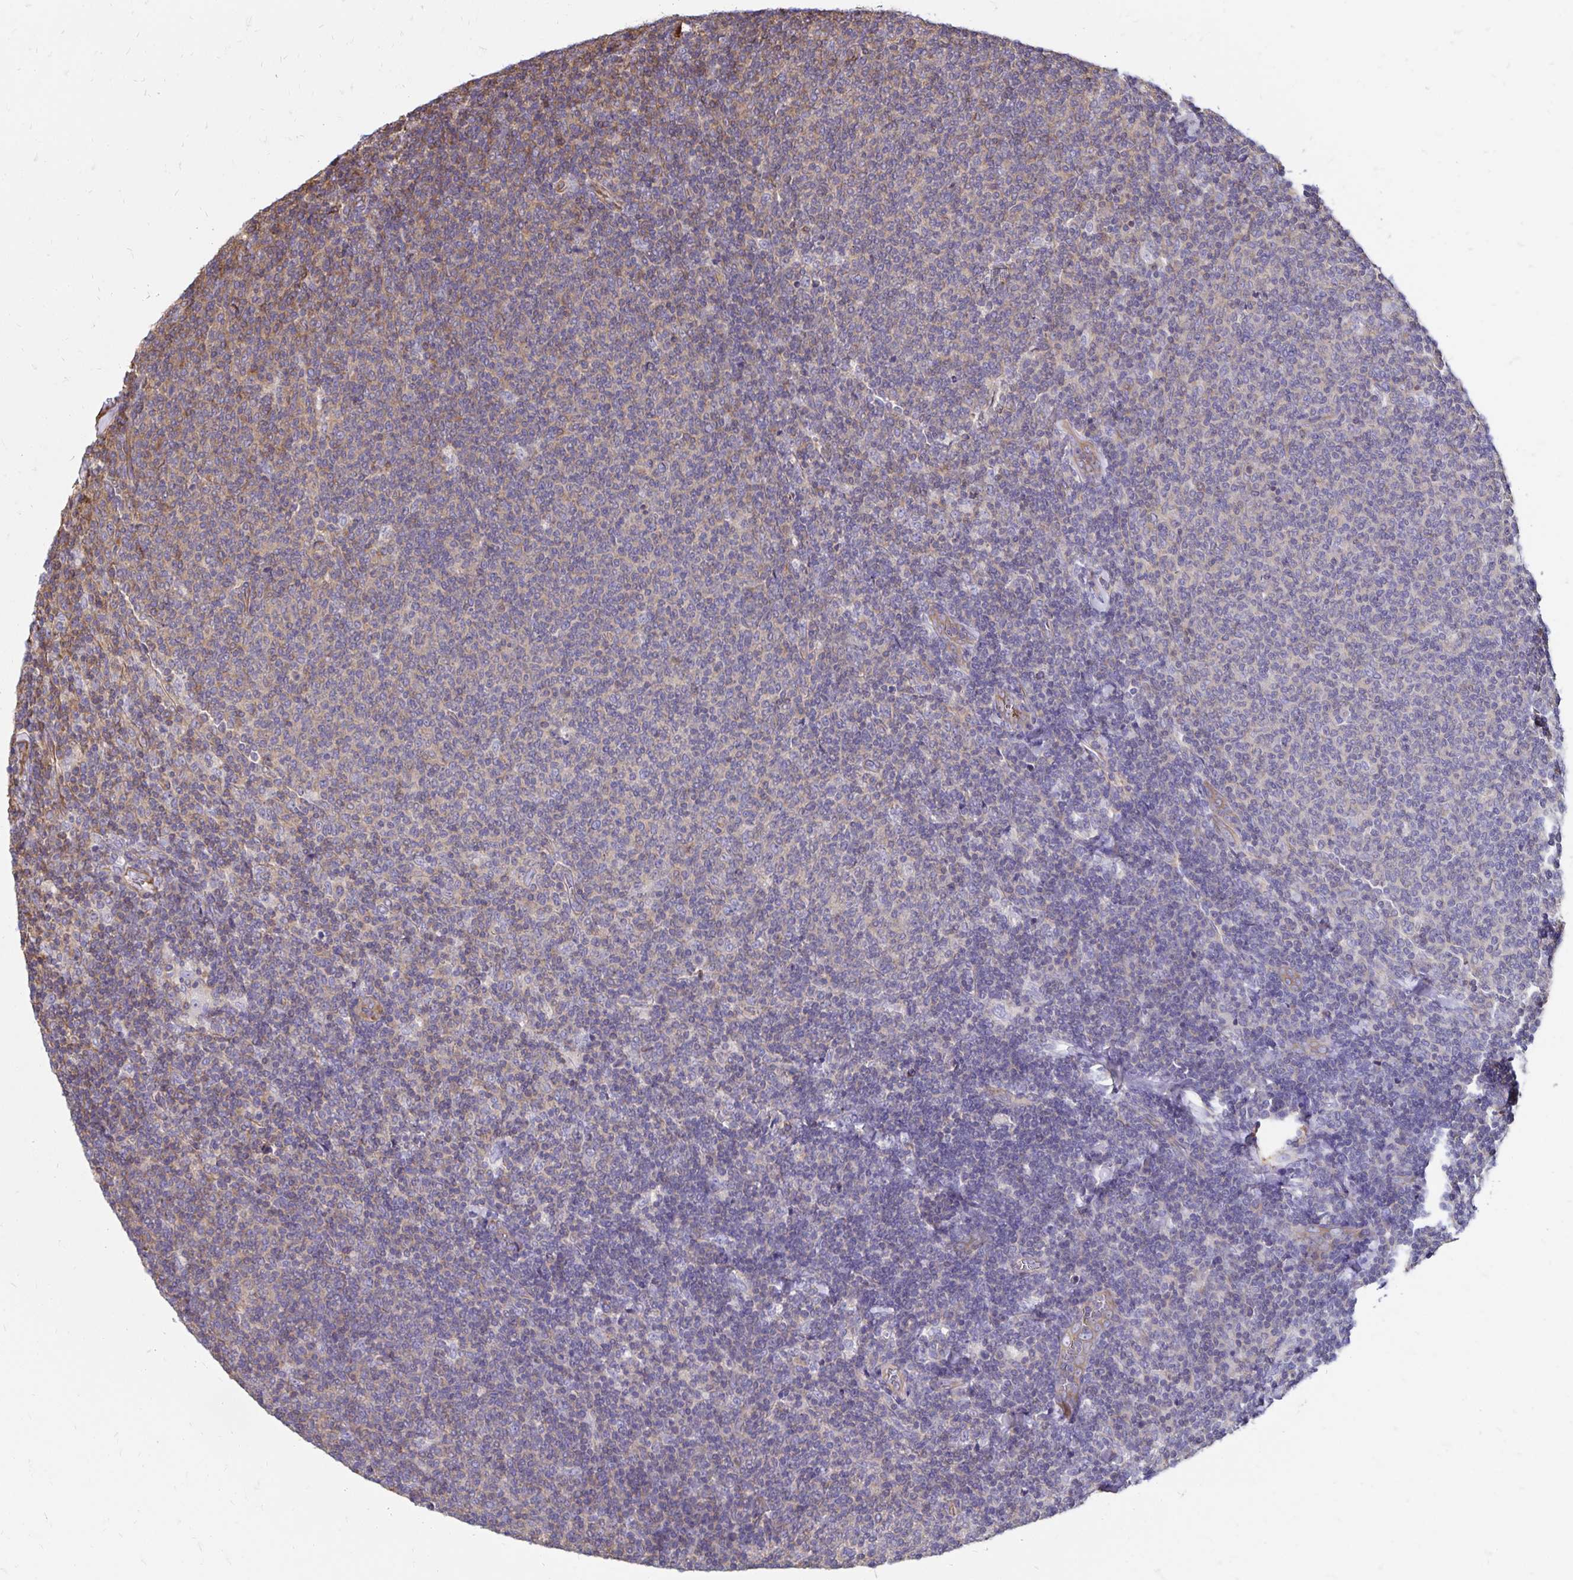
{"staining": {"intensity": "weak", "quantity": "25%-75%", "location": "cytoplasmic/membranous"}, "tissue": "lymphoma", "cell_type": "Tumor cells", "image_type": "cancer", "snomed": [{"axis": "morphology", "description": "Malignant lymphoma, non-Hodgkin's type, Low grade"}, {"axis": "topography", "description": "Lymph node"}], "caption": "There is low levels of weak cytoplasmic/membranous expression in tumor cells of malignant lymphoma, non-Hodgkin's type (low-grade), as demonstrated by immunohistochemical staining (brown color).", "gene": "RPRML", "patient": {"sex": "male", "age": 52}}